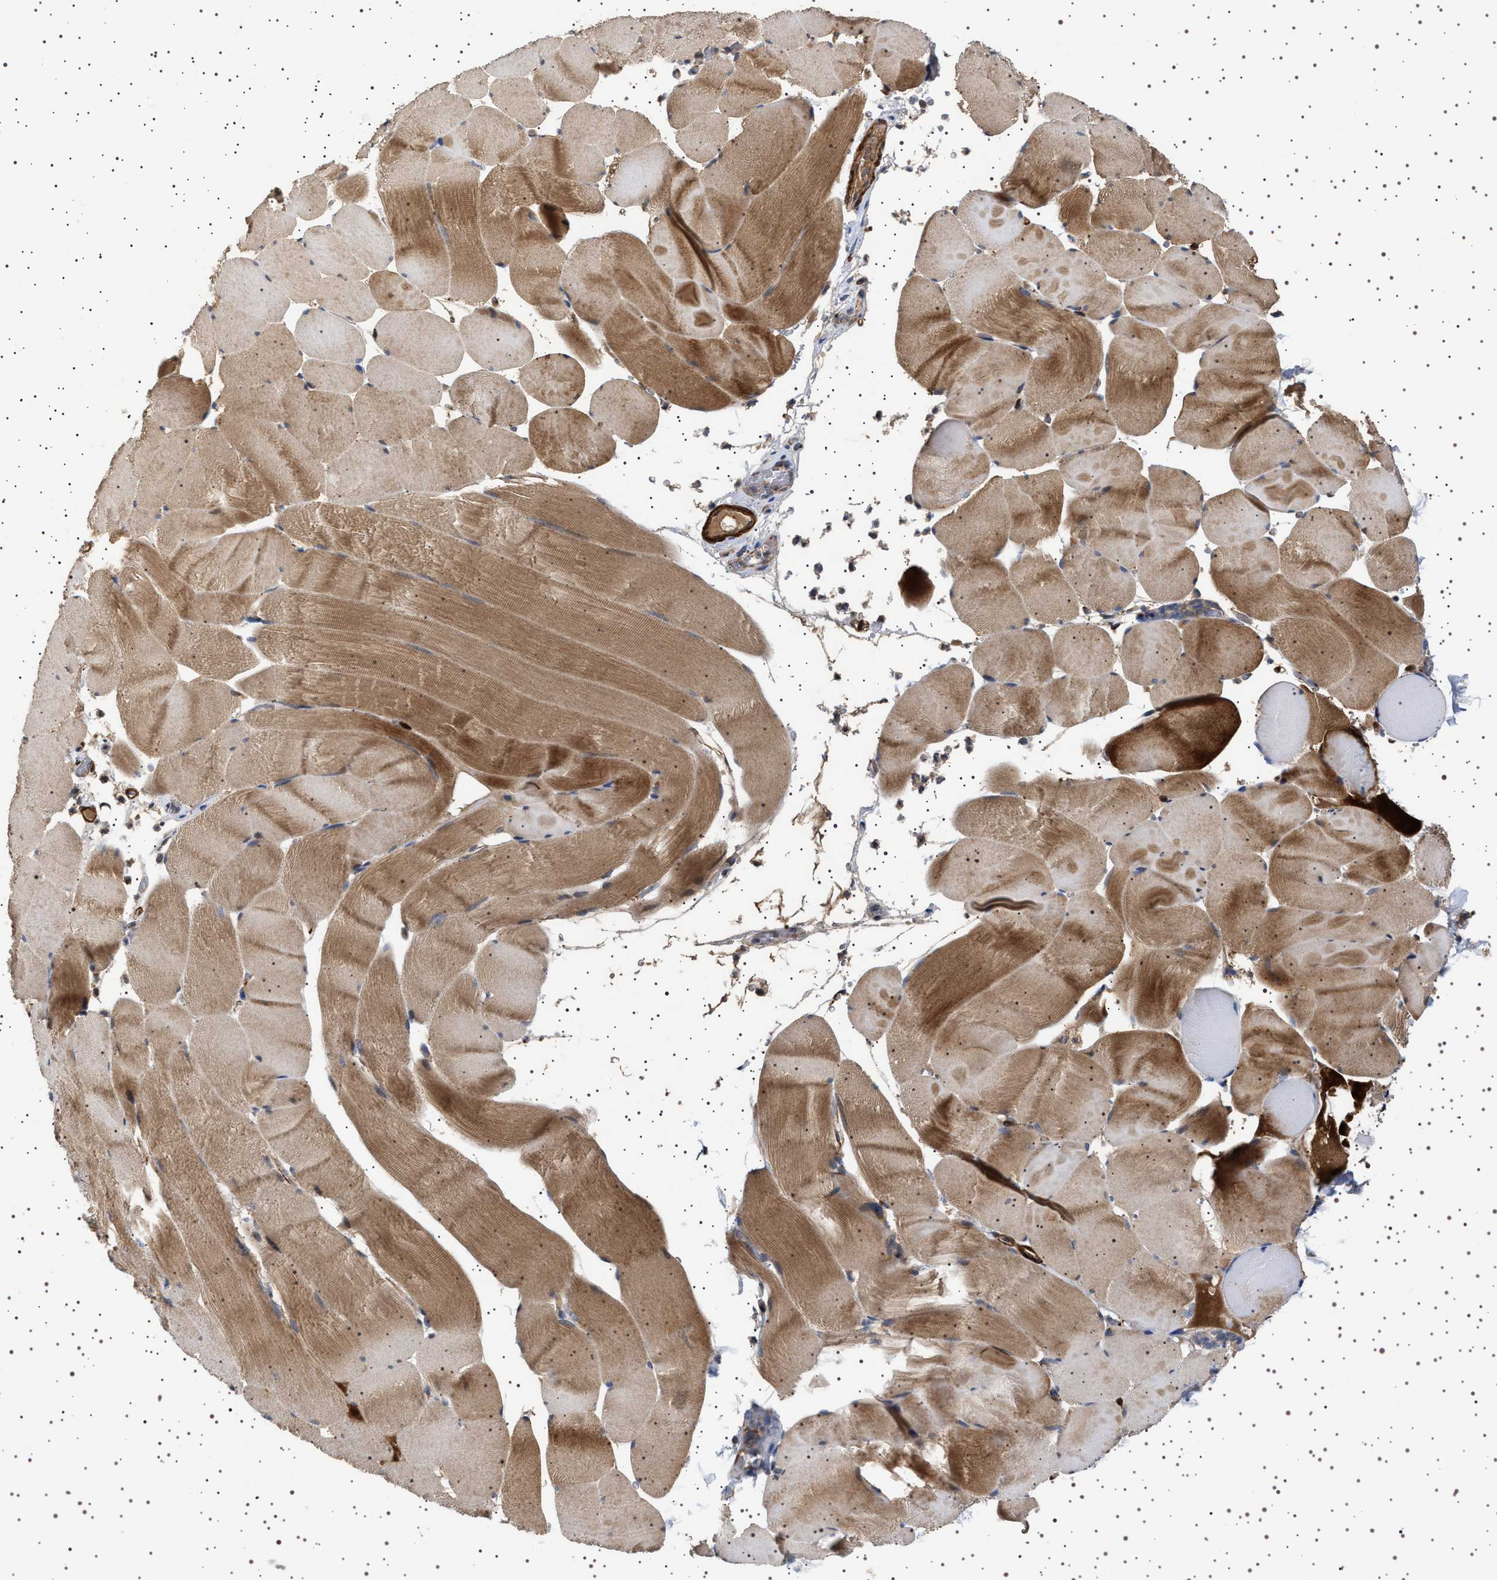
{"staining": {"intensity": "moderate", "quantity": ">75%", "location": "cytoplasmic/membranous"}, "tissue": "skeletal muscle", "cell_type": "Myocytes", "image_type": "normal", "snomed": [{"axis": "morphology", "description": "Normal tissue, NOS"}, {"axis": "topography", "description": "Skeletal muscle"}], "caption": "Skeletal muscle stained for a protein displays moderate cytoplasmic/membranous positivity in myocytes. The protein is stained brown, and the nuclei are stained in blue (DAB IHC with brightfield microscopy, high magnification).", "gene": "GUCY1B1", "patient": {"sex": "male", "age": 62}}